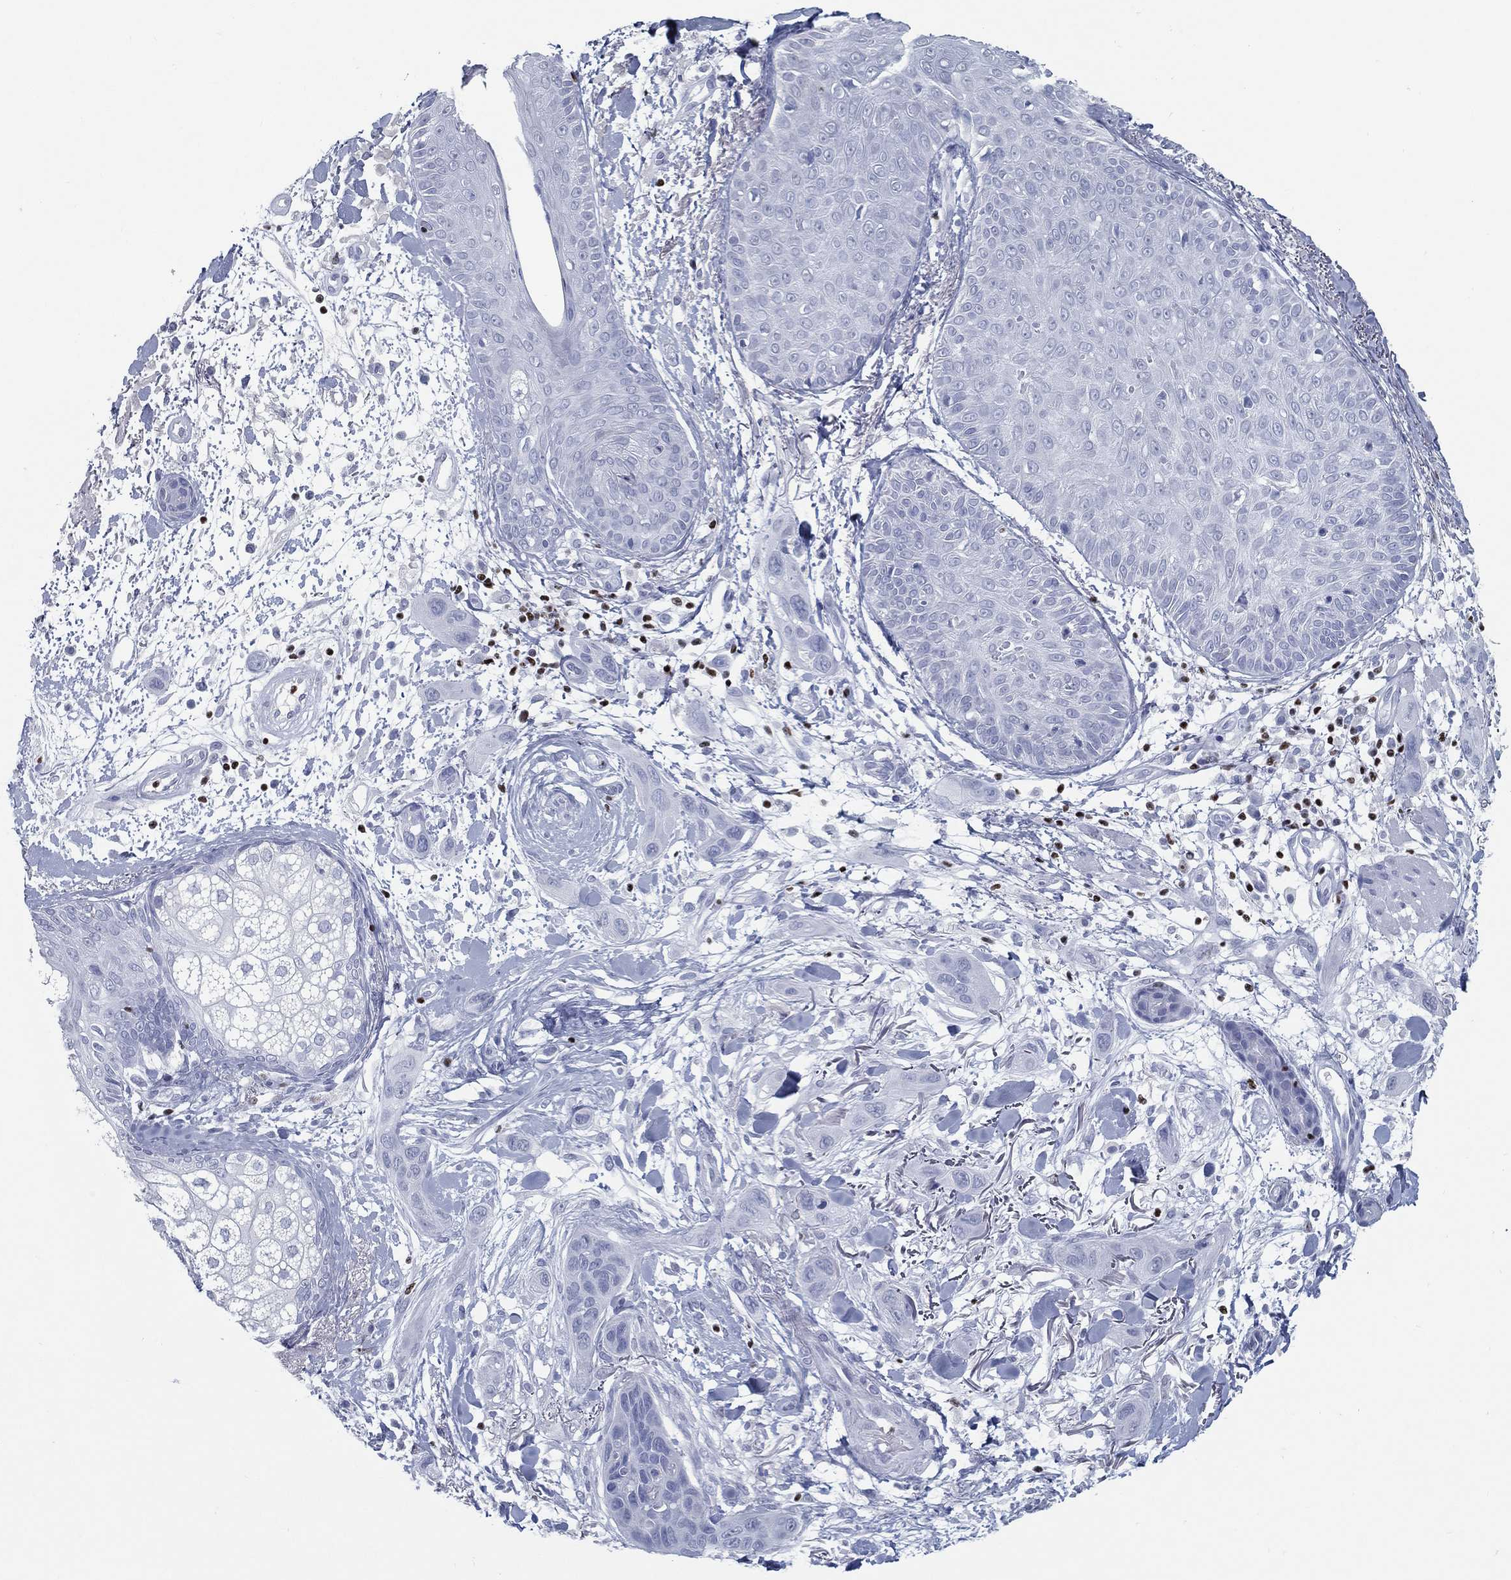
{"staining": {"intensity": "negative", "quantity": "none", "location": "none"}, "tissue": "skin cancer", "cell_type": "Tumor cells", "image_type": "cancer", "snomed": [{"axis": "morphology", "description": "Squamous cell carcinoma, NOS"}, {"axis": "topography", "description": "Skin"}], "caption": "DAB immunohistochemical staining of human skin cancer displays no significant expression in tumor cells.", "gene": "PYHIN1", "patient": {"sex": "male", "age": 78}}